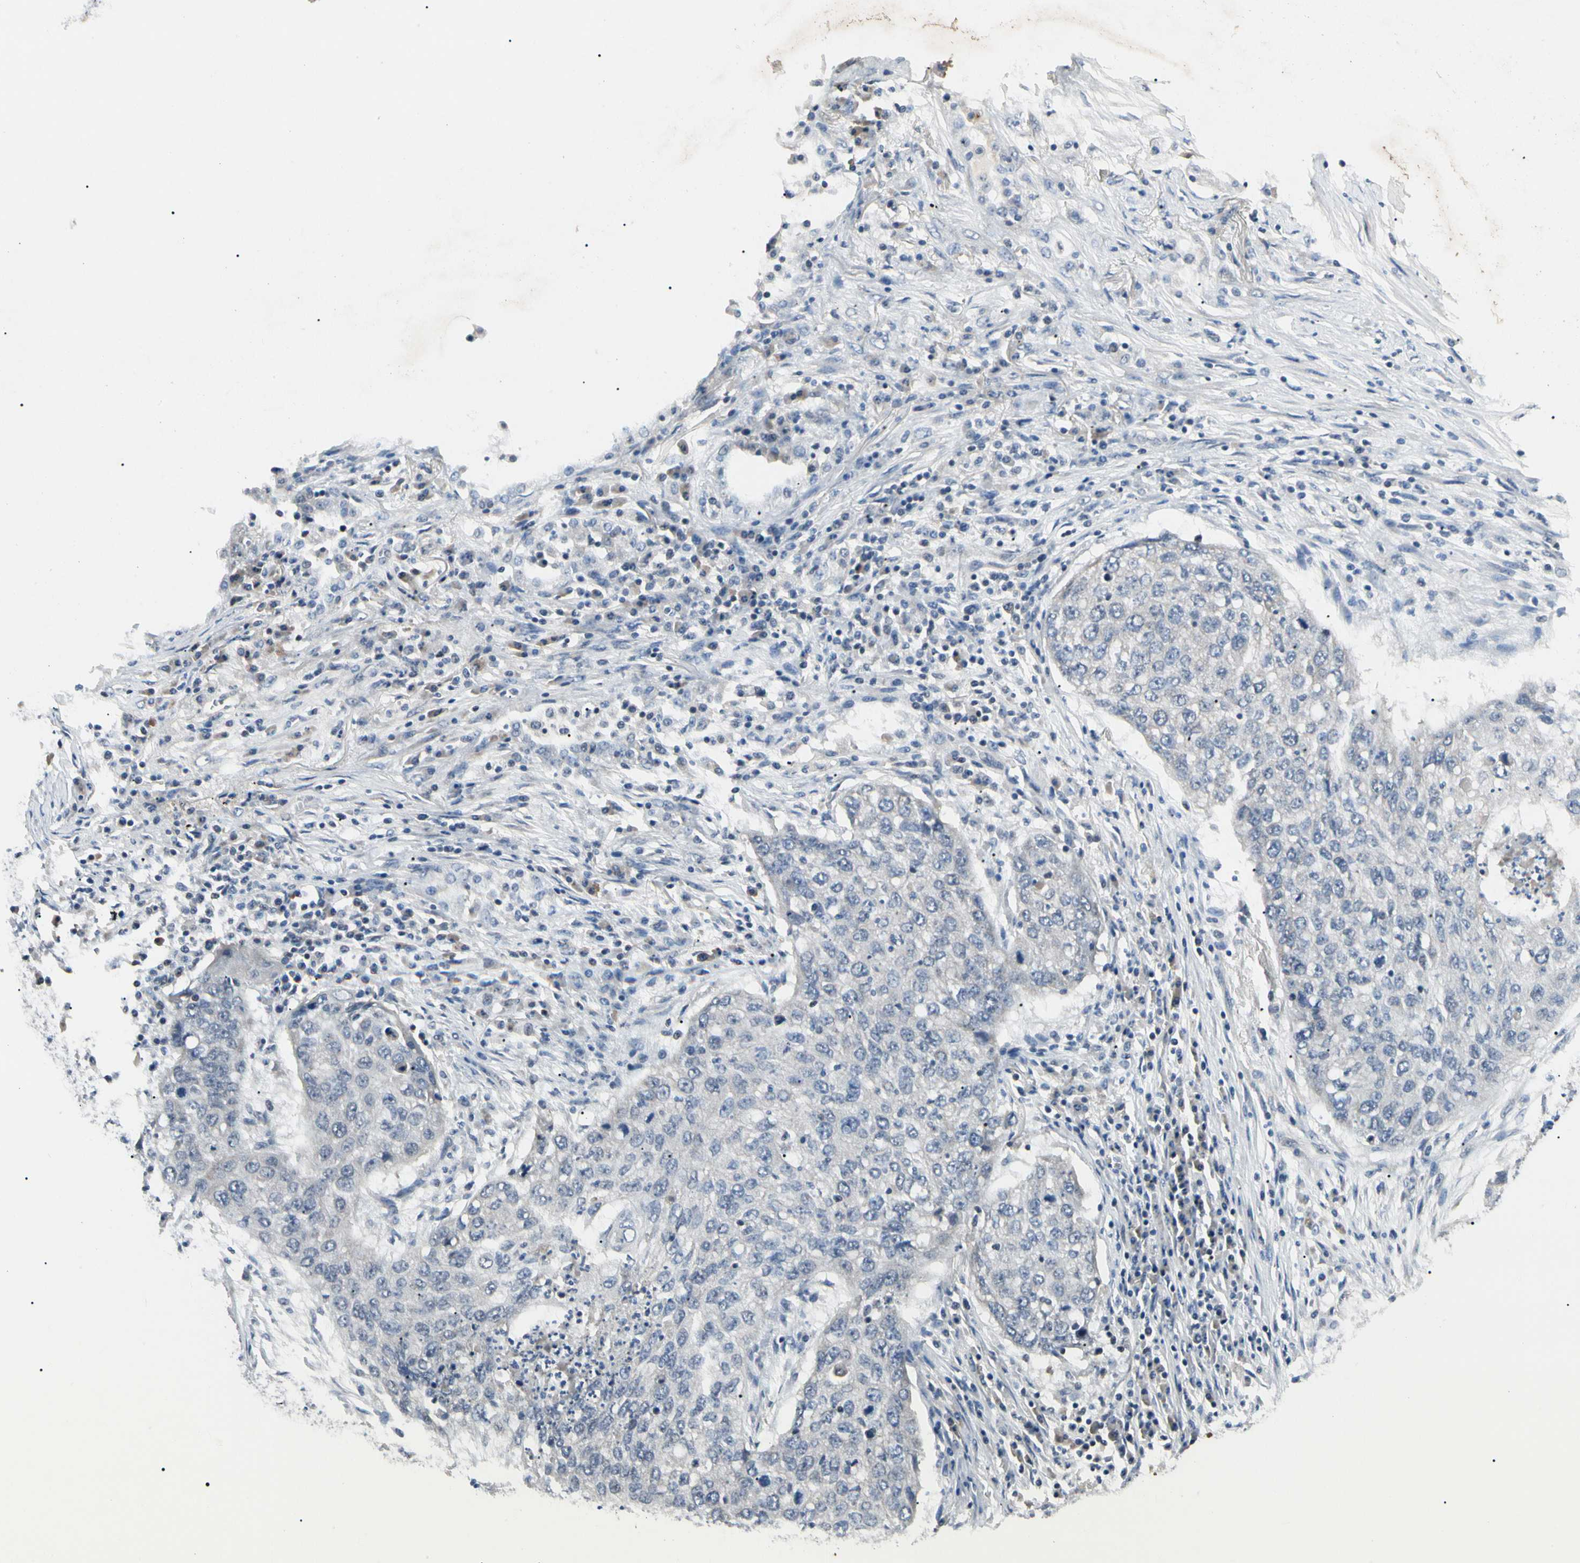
{"staining": {"intensity": "negative", "quantity": "none", "location": "none"}, "tissue": "lung cancer", "cell_type": "Tumor cells", "image_type": "cancer", "snomed": [{"axis": "morphology", "description": "Squamous cell carcinoma, NOS"}, {"axis": "topography", "description": "Lung"}], "caption": "This is an IHC photomicrograph of lung cancer (squamous cell carcinoma). There is no expression in tumor cells.", "gene": "GREM1", "patient": {"sex": "female", "age": 63}}